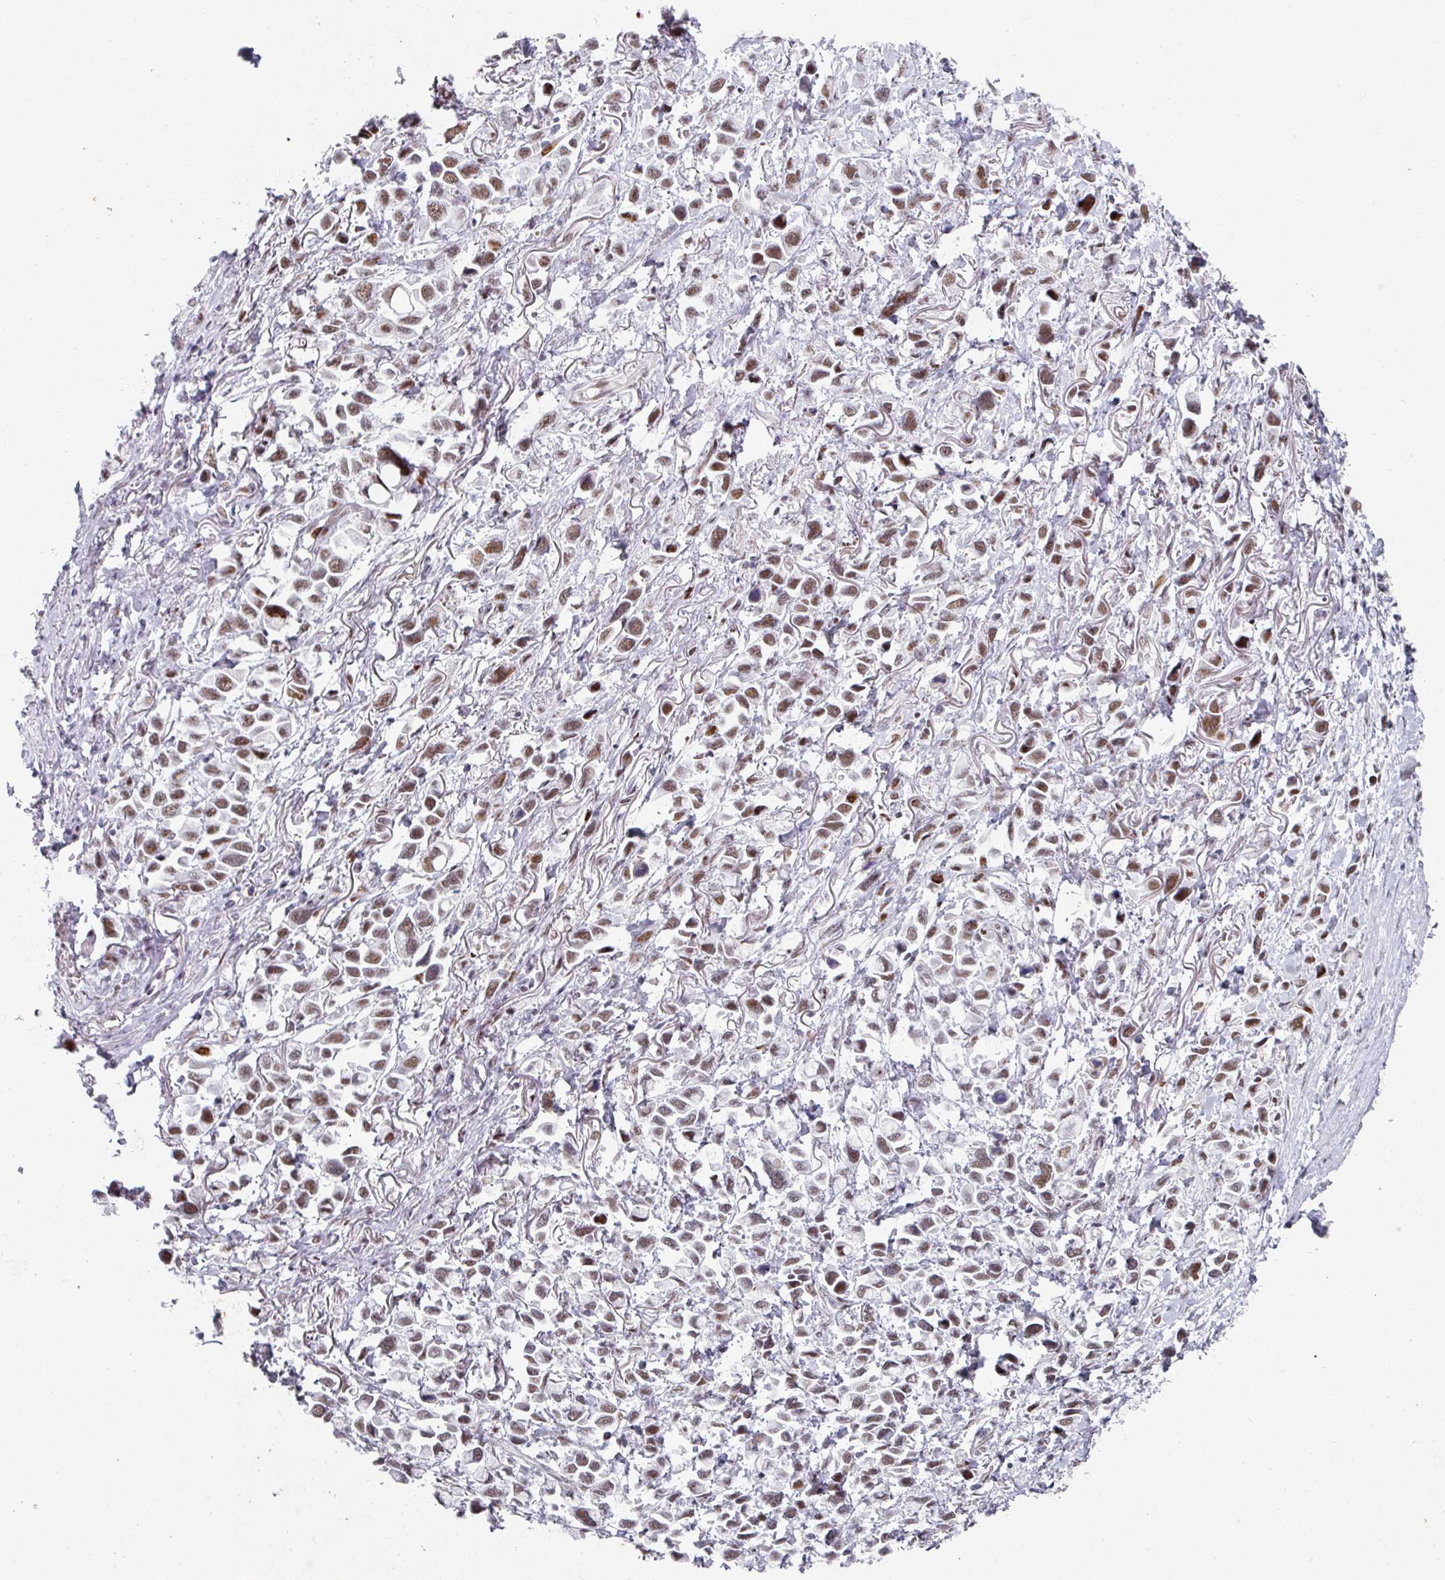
{"staining": {"intensity": "moderate", "quantity": ">75%", "location": "nuclear"}, "tissue": "stomach cancer", "cell_type": "Tumor cells", "image_type": "cancer", "snomed": [{"axis": "morphology", "description": "Adenocarcinoma, NOS"}, {"axis": "topography", "description": "Stomach"}], "caption": "An immunohistochemistry (IHC) histopathology image of tumor tissue is shown. Protein staining in brown shows moderate nuclear positivity in stomach cancer (adenocarcinoma) within tumor cells.", "gene": "SF3B5", "patient": {"sex": "female", "age": 81}}